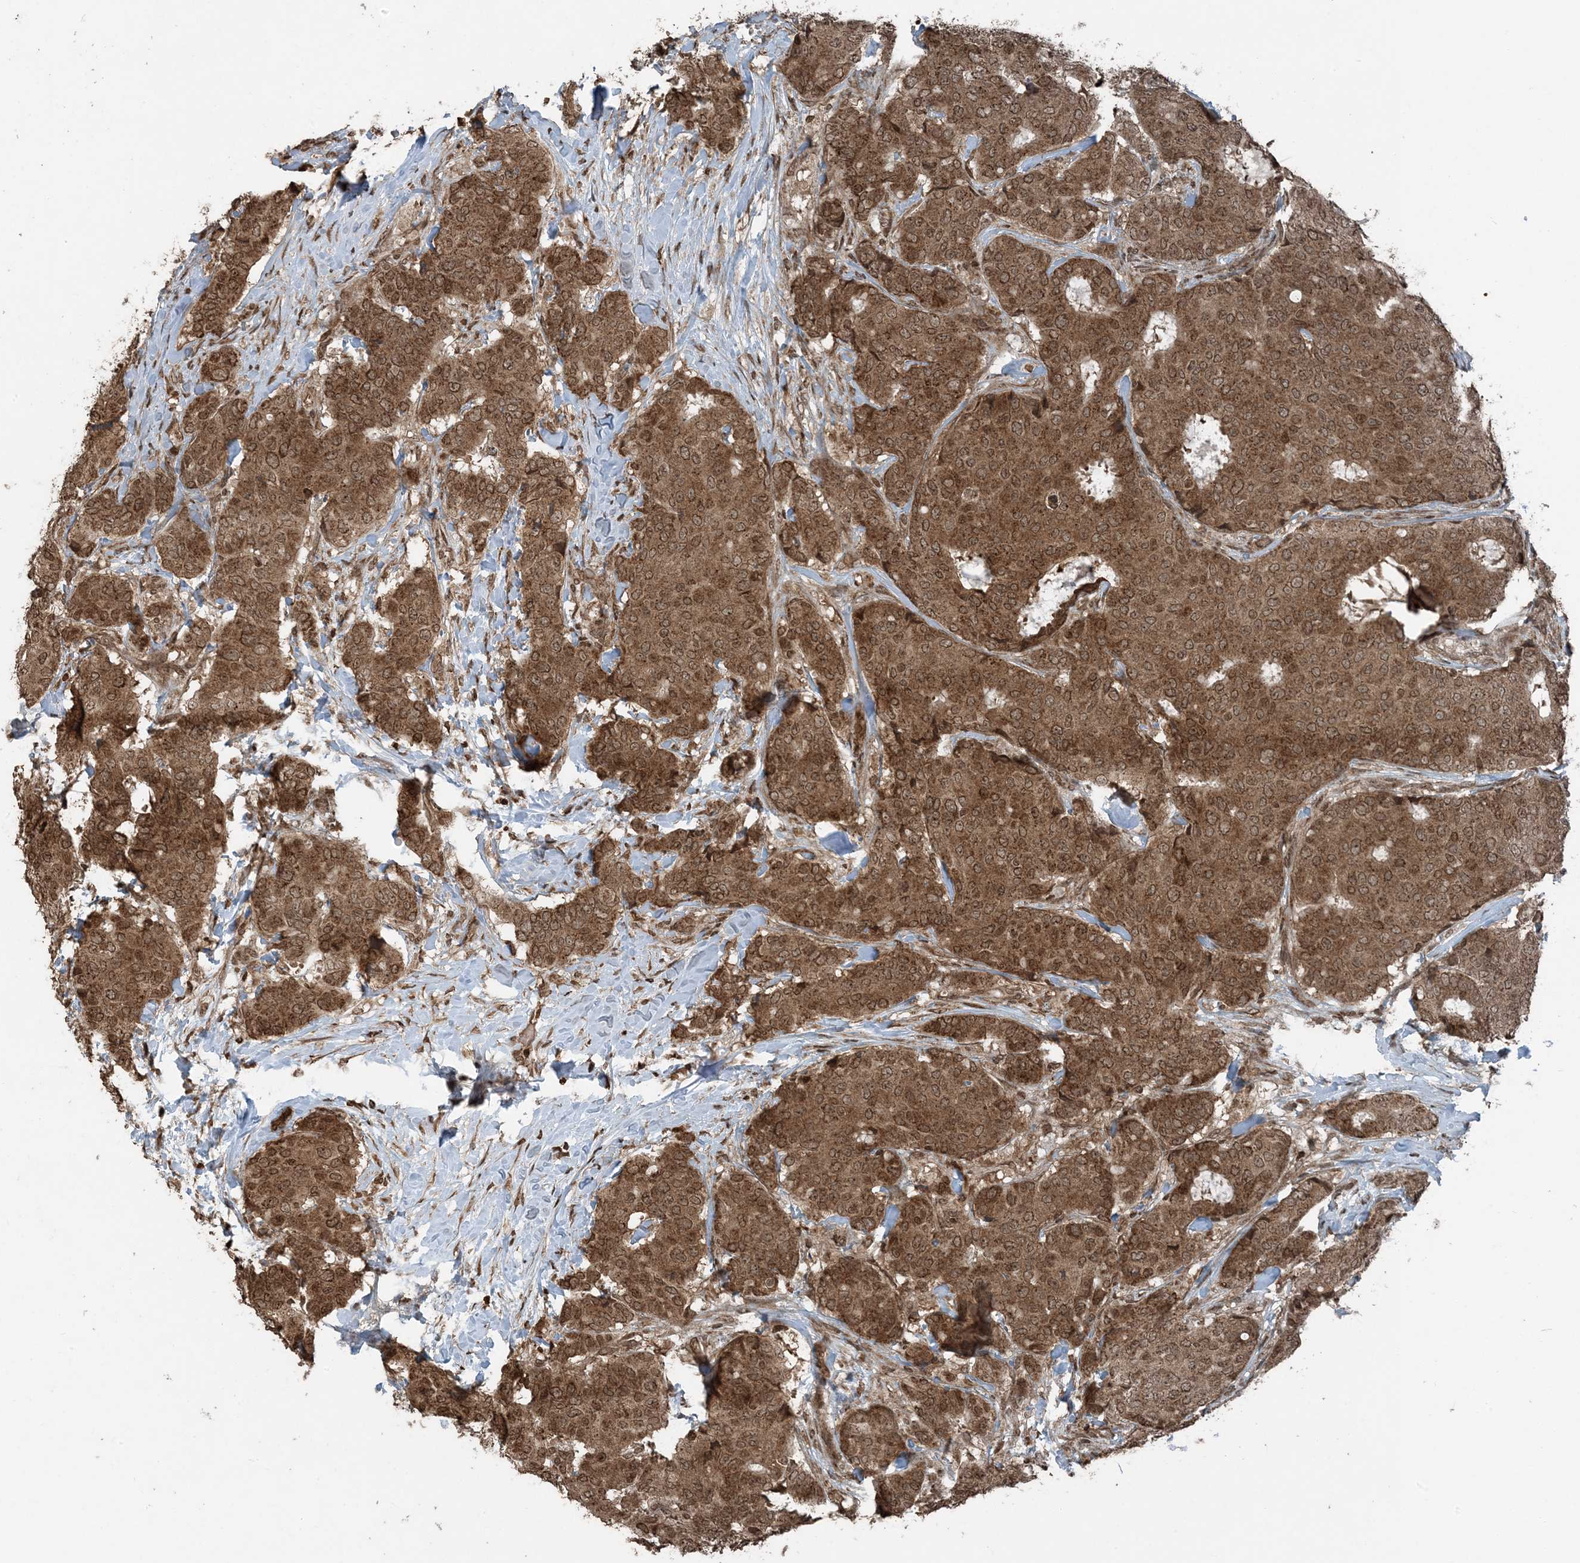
{"staining": {"intensity": "moderate", "quantity": ">75%", "location": "cytoplasmic/membranous,nuclear"}, "tissue": "breast cancer", "cell_type": "Tumor cells", "image_type": "cancer", "snomed": [{"axis": "morphology", "description": "Duct carcinoma"}, {"axis": "topography", "description": "Breast"}], "caption": "Immunohistochemical staining of invasive ductal carcinoma (breast) reveals moderate cytoplasmic/membranous and nuclear protein staining in about >75% of tumor cells.", "gene": "ZFAND2B", "patient": {"sex": "female", "age": 75}}